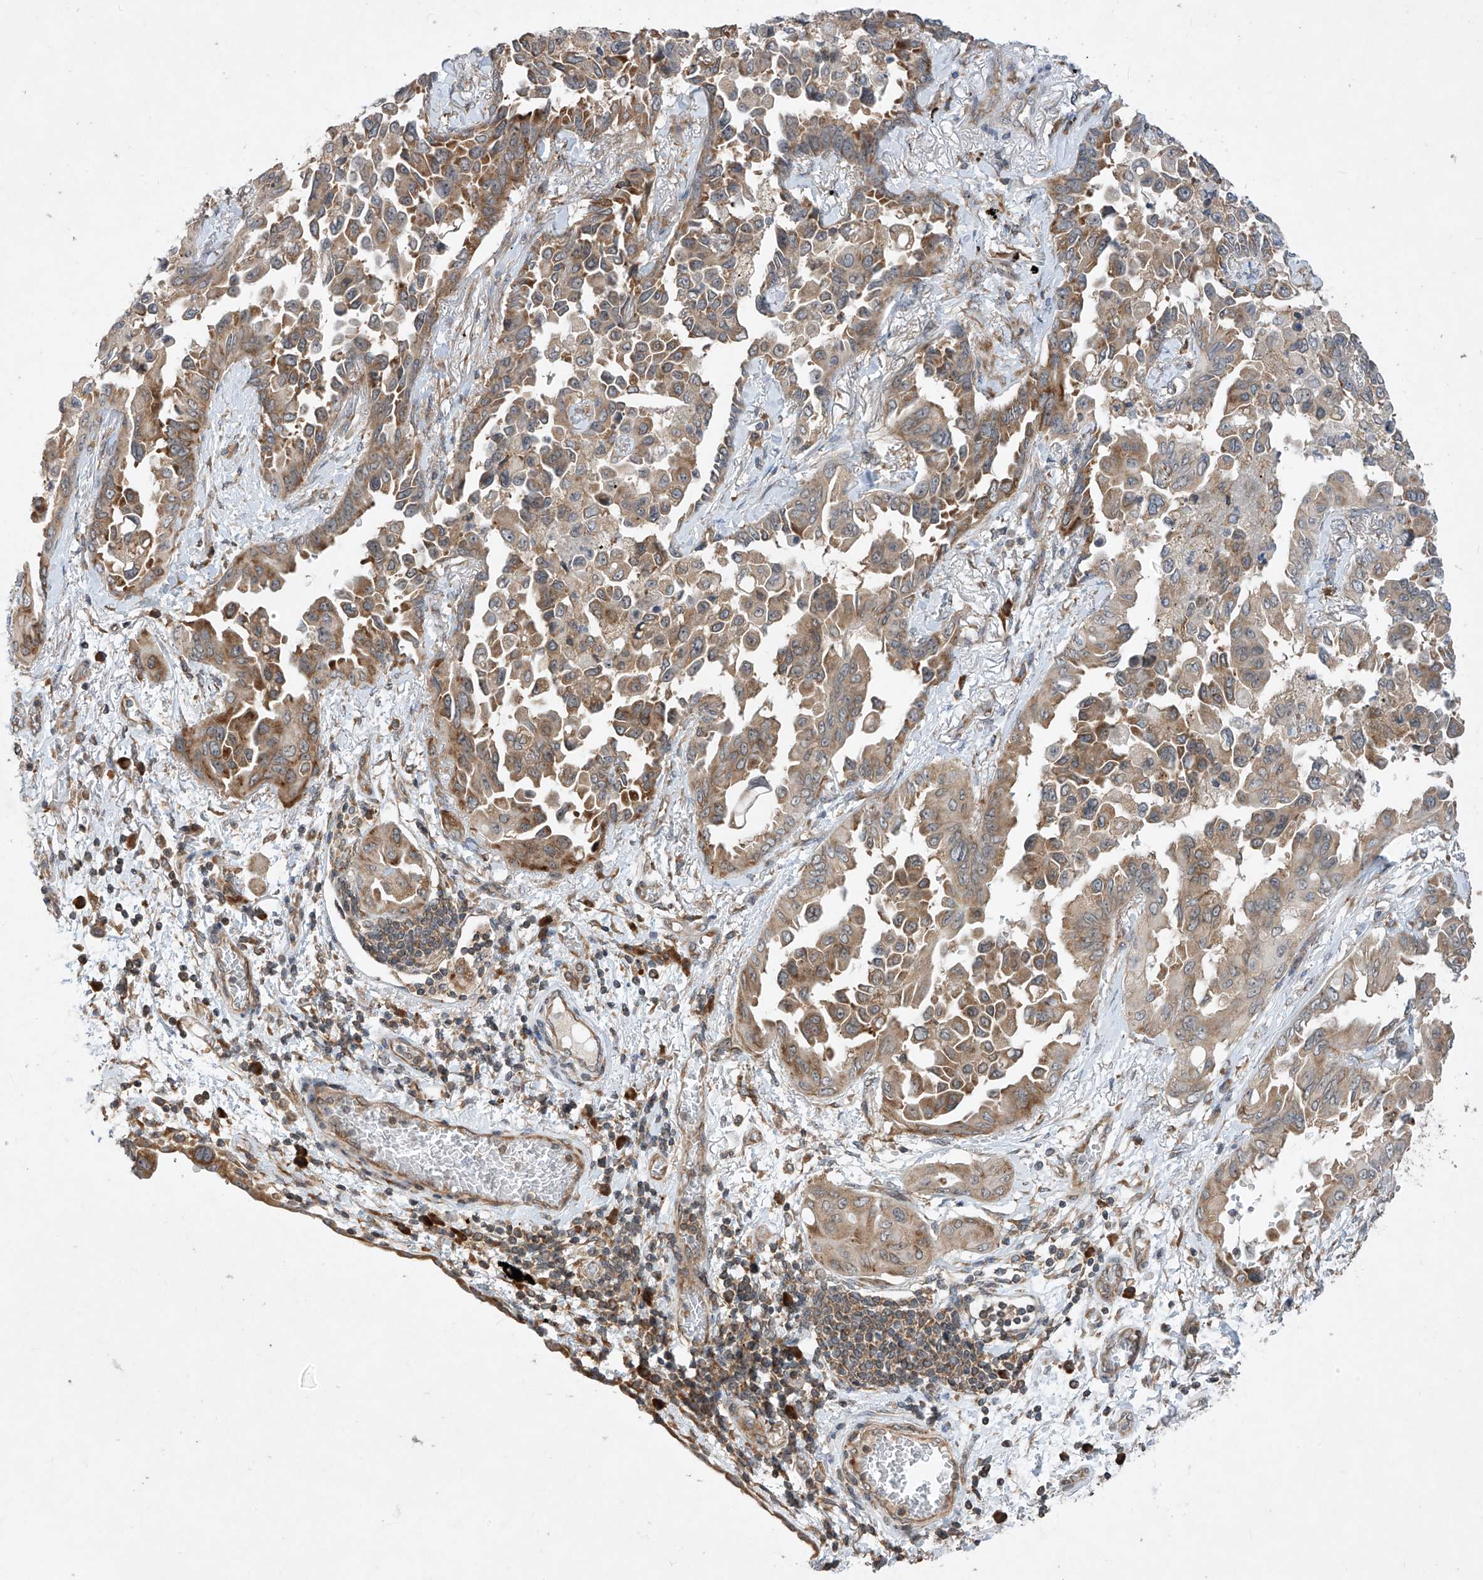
{"staining": {"intensity": "moderate", "quantity": ">75%", "location": "cytoplasmic/membranous"}, "tissue": "lung cancer", "cell_type": "Tumor cells", "image_type": "cancer", "snomed": [{"axis": "morphology", "description": "Adenocarcinoma, NOS"}, {"axis": "topography", "description": "Lung"}], "caption": "Protein expression analysis of lung adenocarcinoma demonstrates moderate cytoplasmic/membranous positivity in approximately >75% of tumor cells.", "gene": "RPL34", "patient": {"sex": "female", "age": 67}}